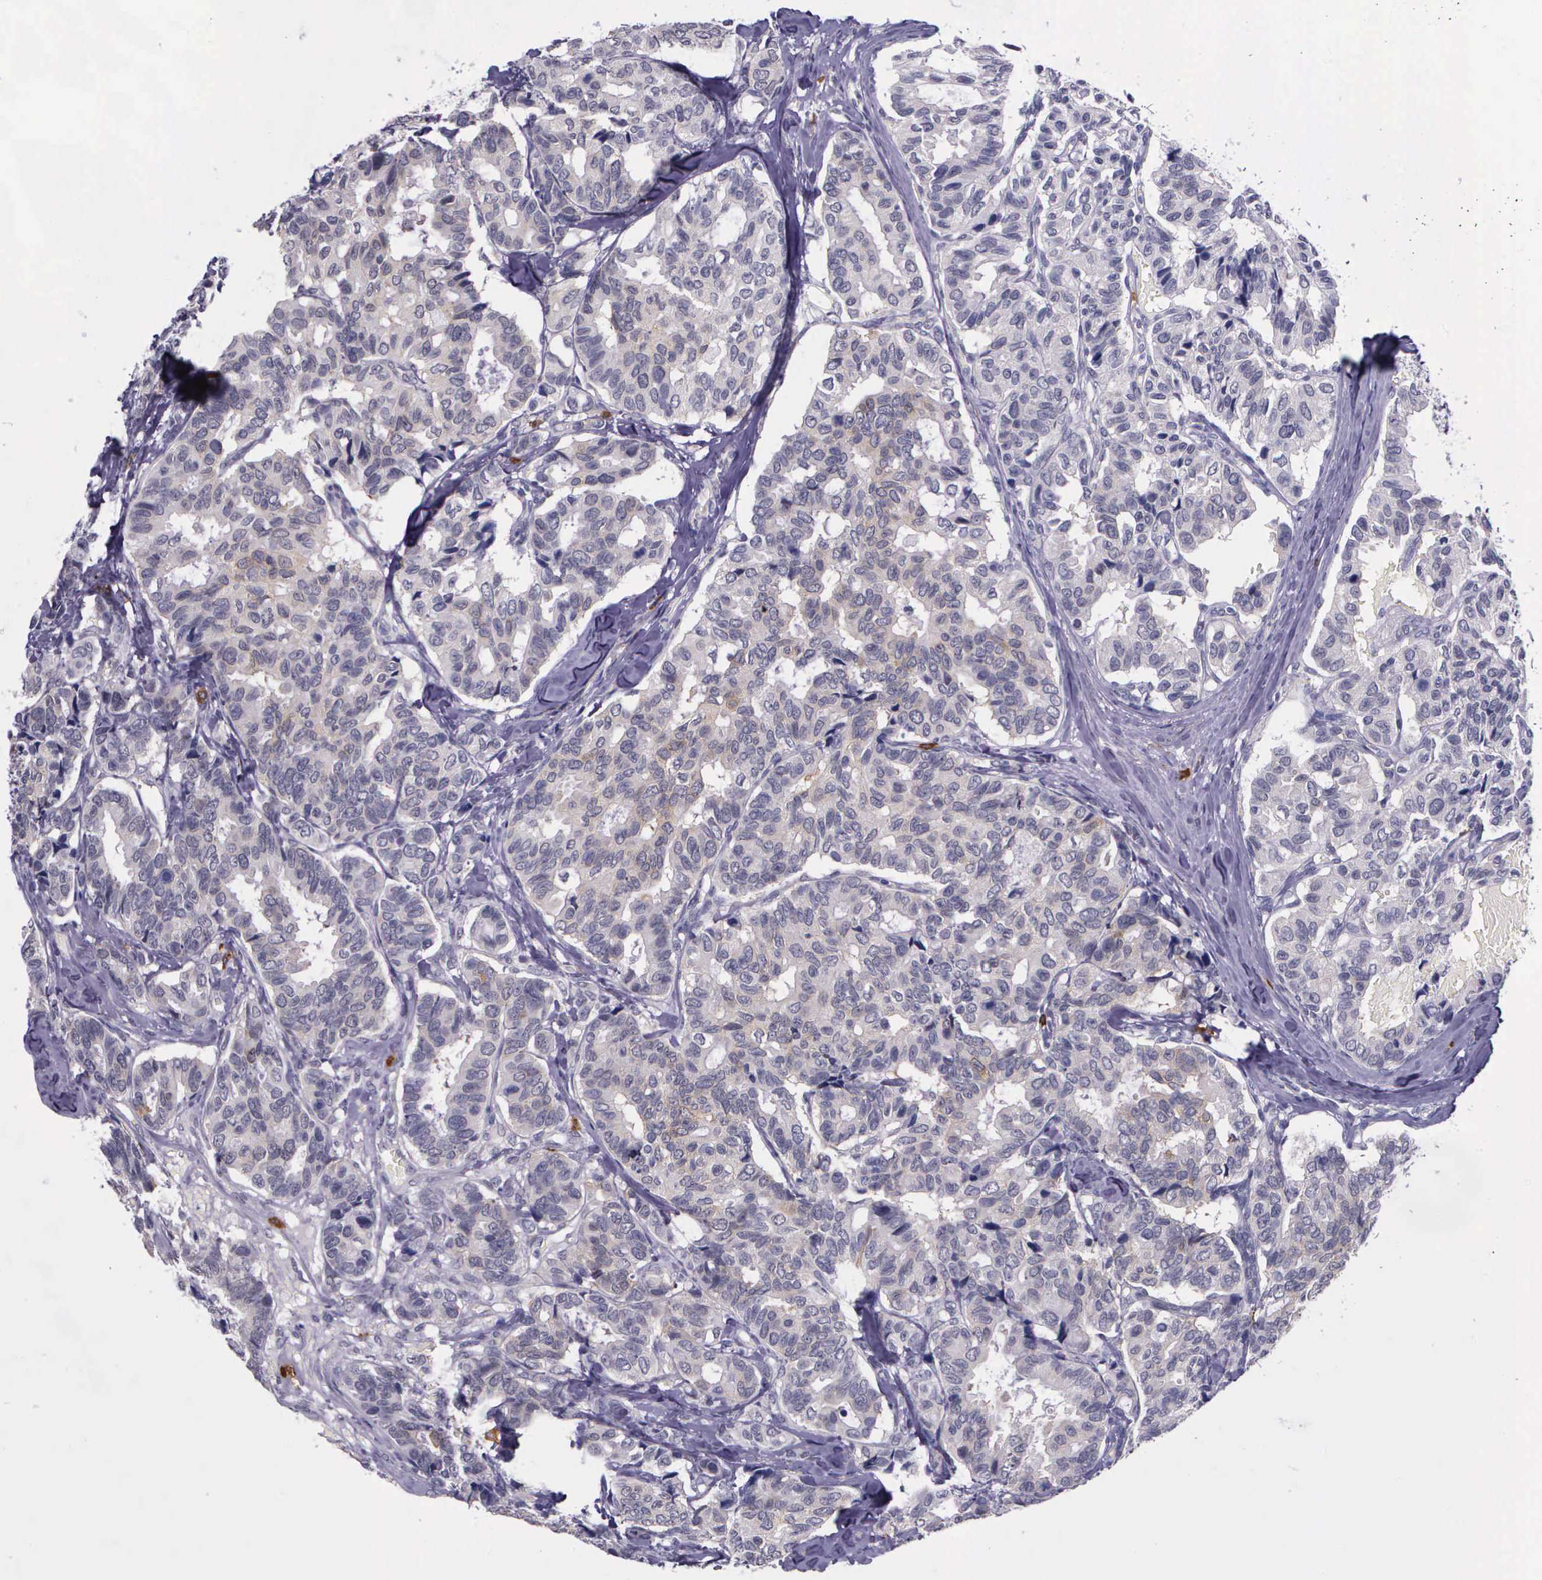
{"staining": {"intensity": "weak", "quantity": "<25%", "location": "cytoplasmic/membranous"}, "tissue": "breast cancer", "cell_type": "Tumor cells", "image_type": "cancer", "snomed": [{"axis": "morphology", "description": "Duct carcinoma"}, {"axis": "topography", "description": "Breast"}], "caption": "This is an immunohistochemistry photomicrograph of human breast invasive ductal carcinoma. There is no positivity in tumor cells.", "gene": "AHNAK2", "patient": {"sex": "female", "age": 69}}